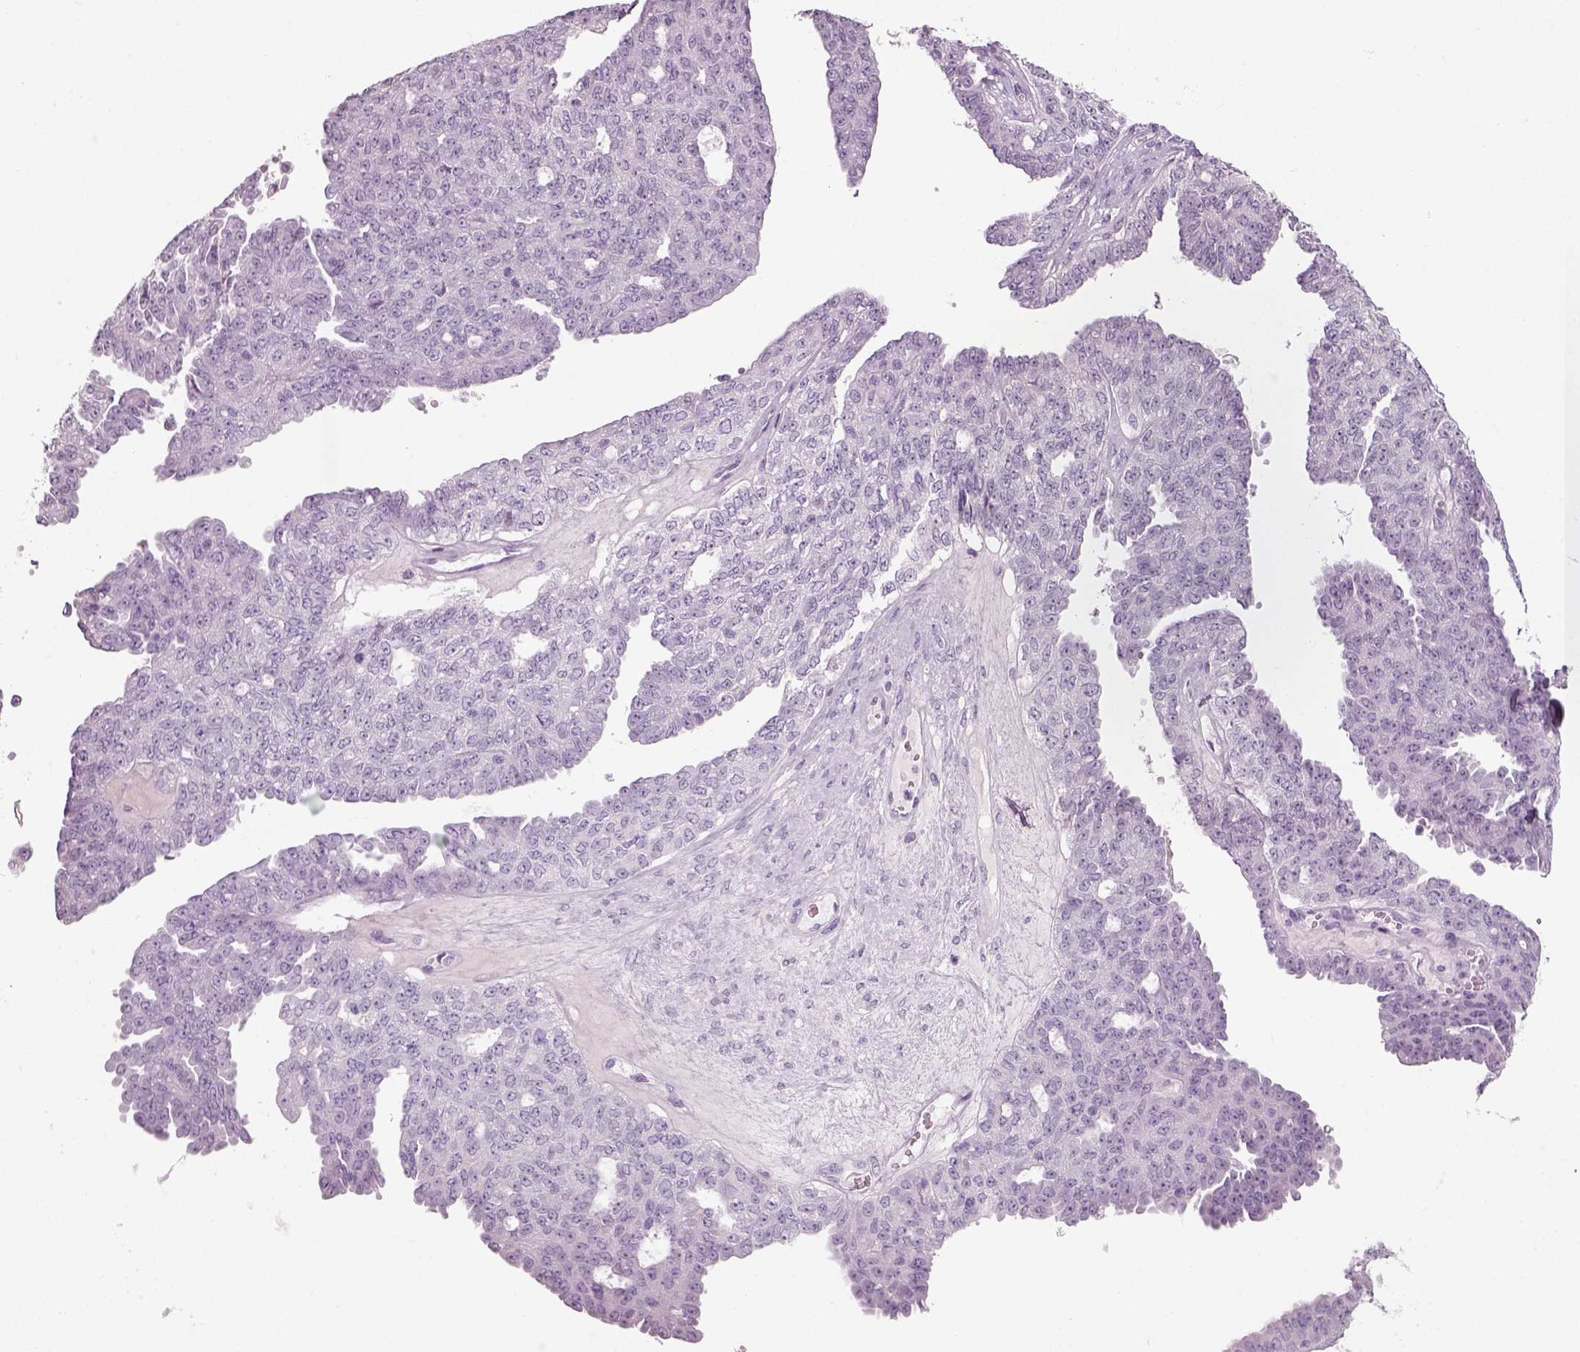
{"staining": {"intensity": "negative", "quantity": "none", "location": "none"}, "tissue": "ovarian cancer", "cell_type": "Tumor cells", "image_type": "cancer", "snomed": [{"axis": "morphology", "description": "Cystadenocarcinoma, serous, NOS"}, {"axis": "topography", "description": "Ovary"}], "caption": "An IHC micrograph of ovarian serous cystadenocarcinoma is shown. There is no staining in tumor cells of ovarian serous cystadenocarcinoma.", "gene": "SLC6A2", "patient": {"sex": "female", "age": 71}}